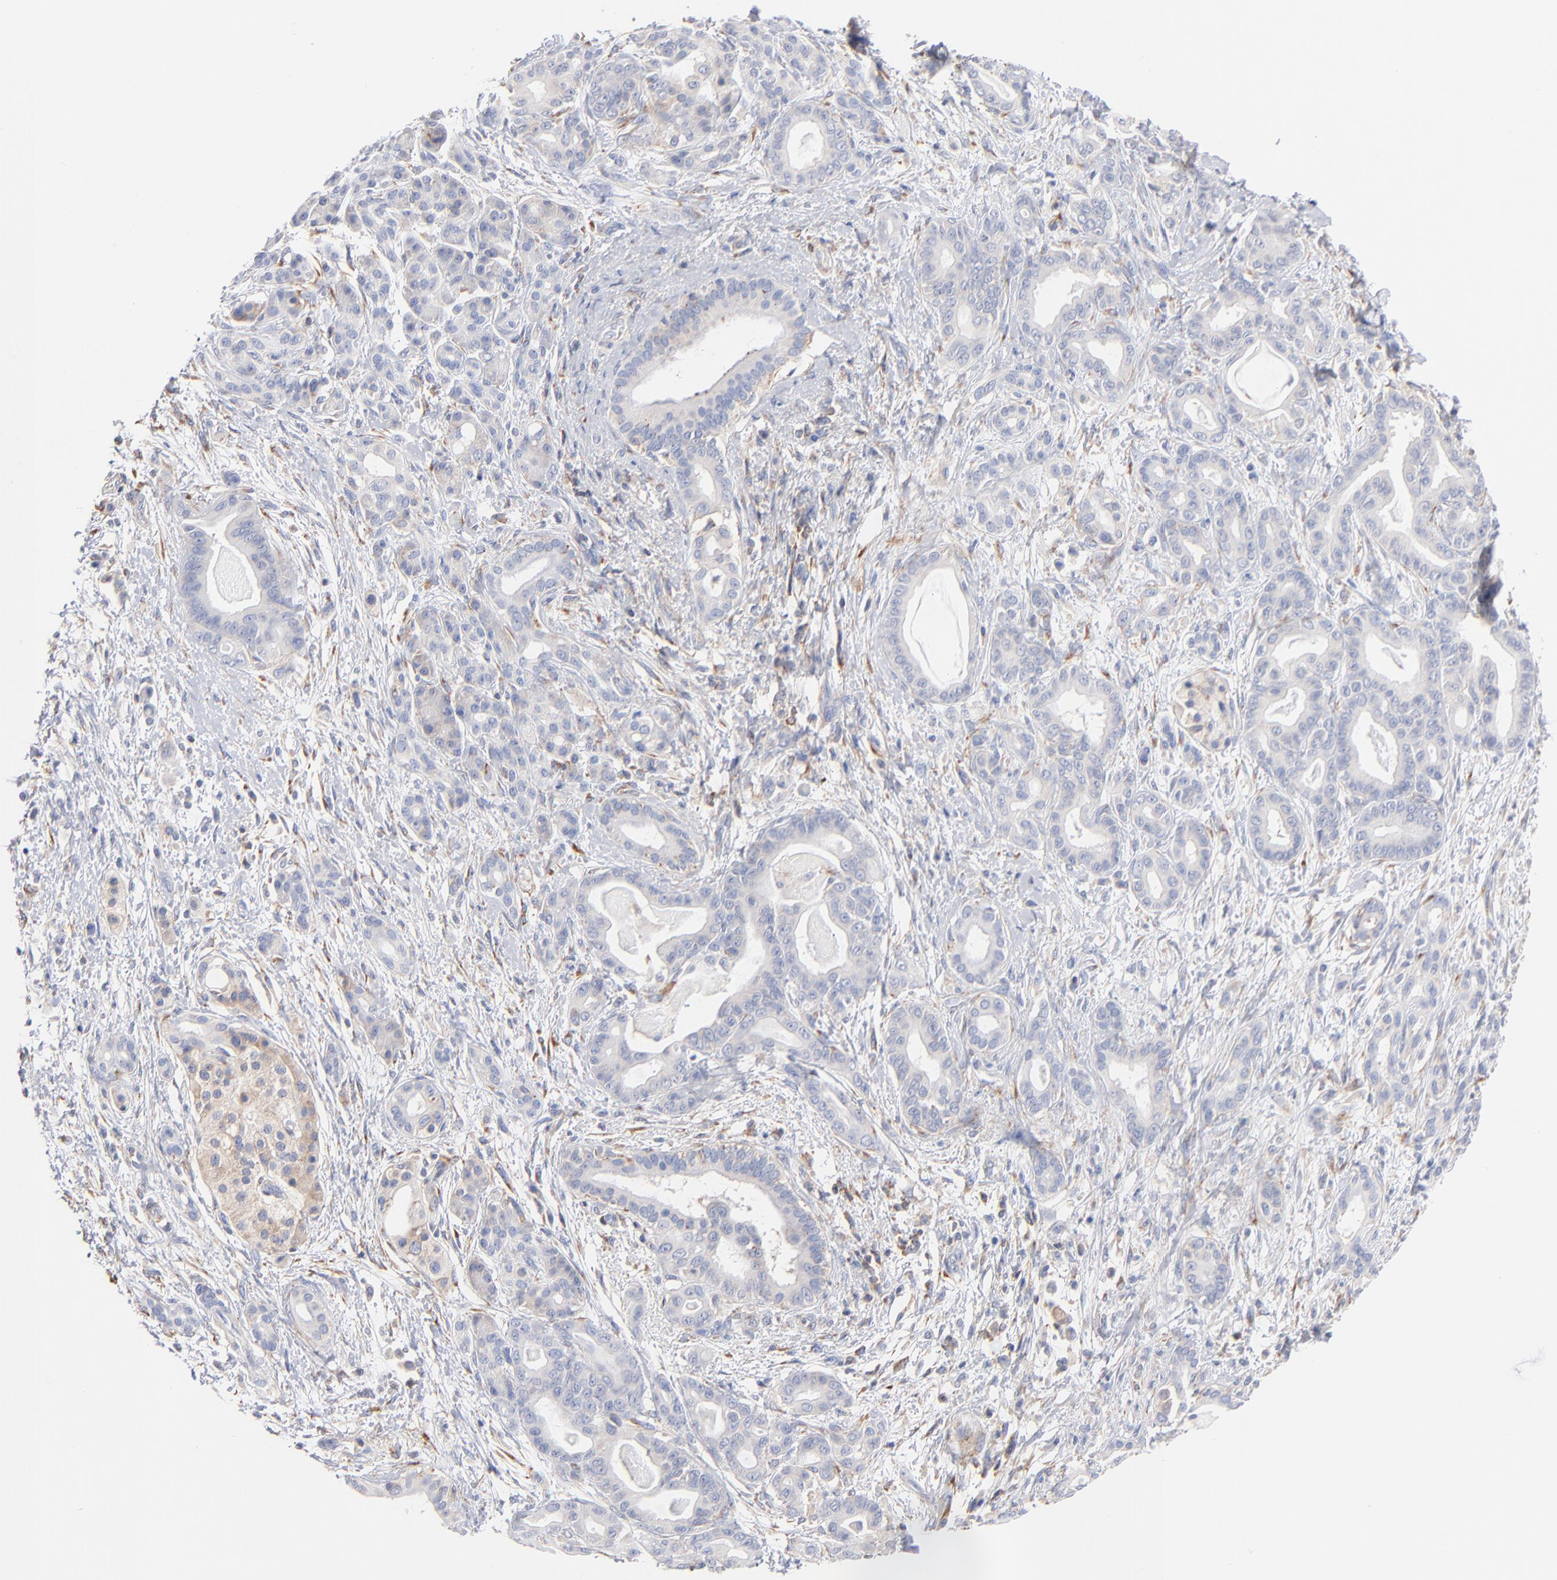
{"staining": {"intensity": "negative", "quantity": "none", "location": "none"}, "tissue": "pancreatic cancer", "cell_type": "Tumor cells", "image_type": "cancer", "snomed": [{"axis": "morphology", "description": "Adenocarcinoma, NOS"}, {"axis": "topography", "description": "Pancreas"}], "caption": "Immunohistochemical staining of pancreatic cancer demonstrates no significant expression in tumor cells.", "gene": "SEPTIN6", "patient": {"sex": "male", "age": 63}}